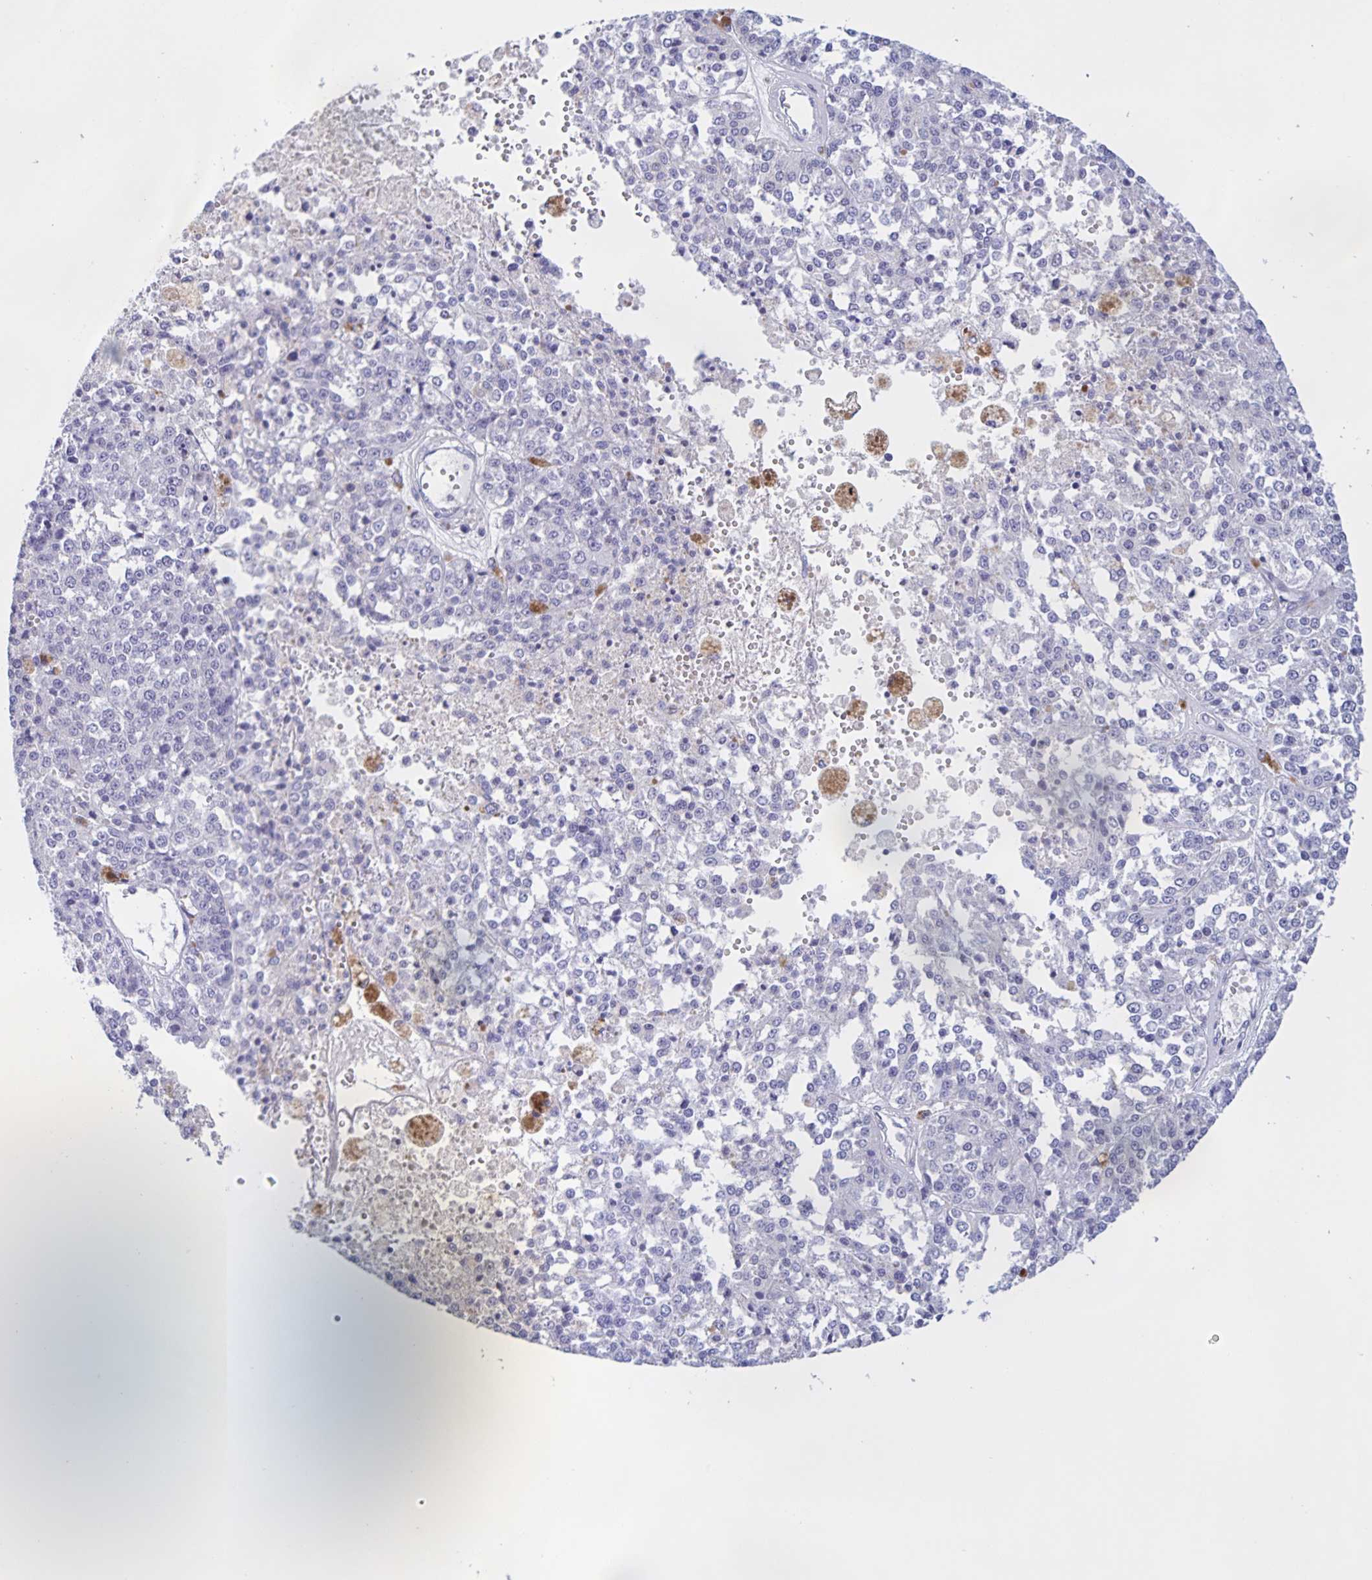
{"staining": {"intensity": "negative", "quantity": "none", "location": "none"}, "tissue": "melanoma", "cell_type": "Tumor cells", "image_type": "cancer", "snomed": [{"axis": "morphology", "description": "Malignant melanoma, Metastatic site"}, {"axis": "topography", "description": "Lymph node"}], "caption": "Melanoma was stained to show a protein in brown. There is no significant positivity in tumor cells.", "gene": "CATSPER4", "patient": {"sex": "female", "age": 64}}